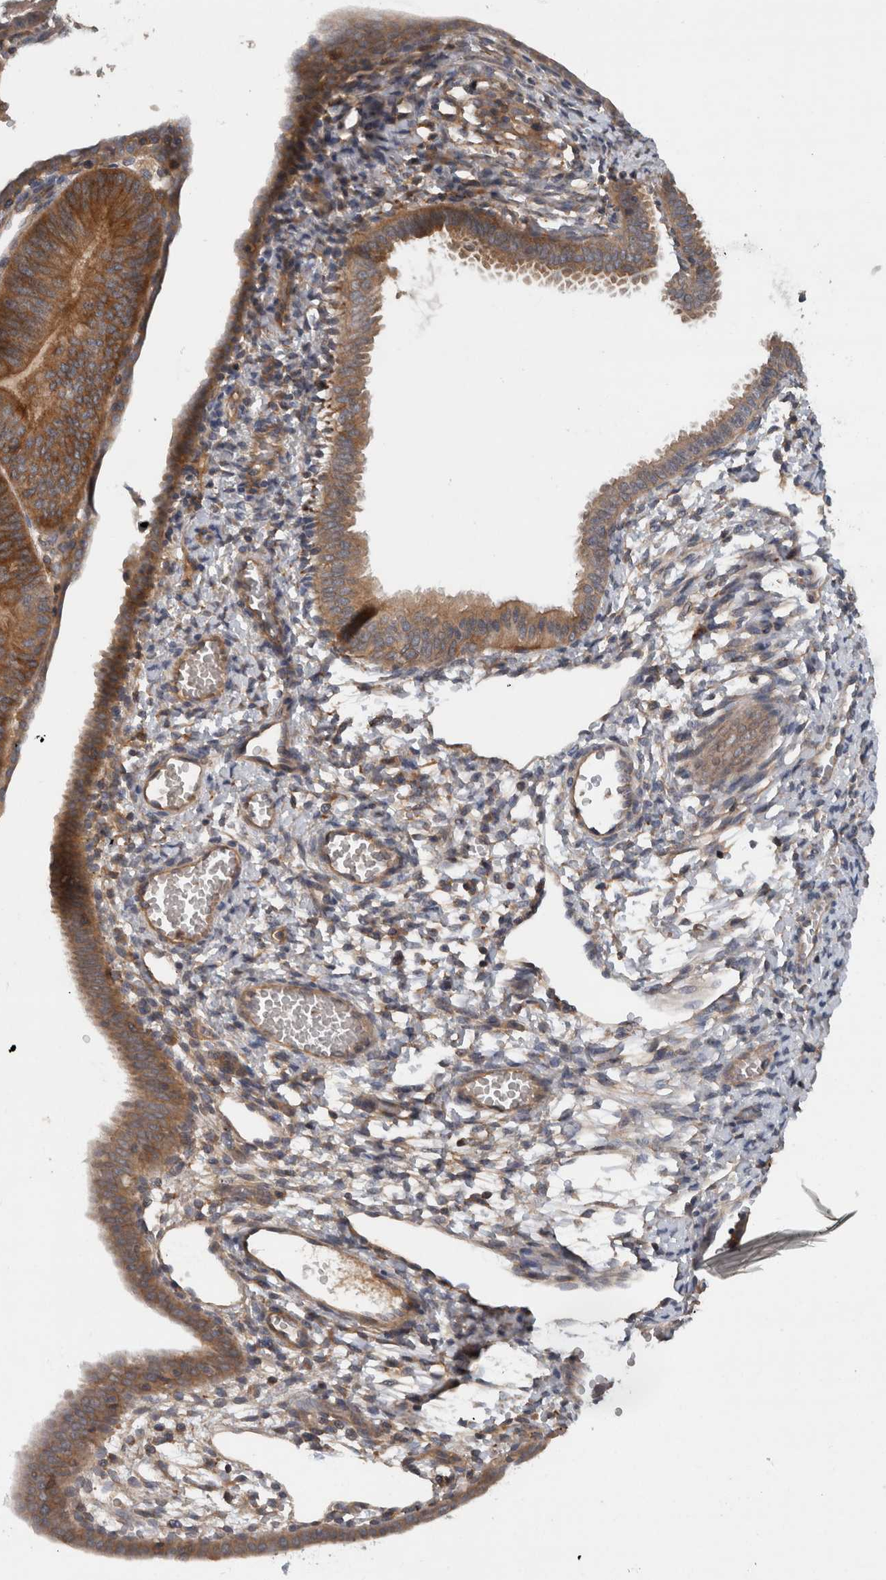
{"staining": {"intensity": "strong", "quantity": ">75%", "location": "cytoplasmic/membranous"}, "tissue": "endometrial cancer", "cell_type": "Tumor cells", "image_type": "cancer", "snomed": [{"axis": "morphology", "description": "Adenocarcinoma, NOS"}, {"axis": "topography", "description": "Endometrium"}], "caption": "IHC micrograph of endometrial cancer stained for a protein (brown), which displays high levels of strong cytoplasmic/membranous expression in approximately >75% of tumor cells.", "gene": "SCARA5", "patient": {"sex": "female", "age": 58}}